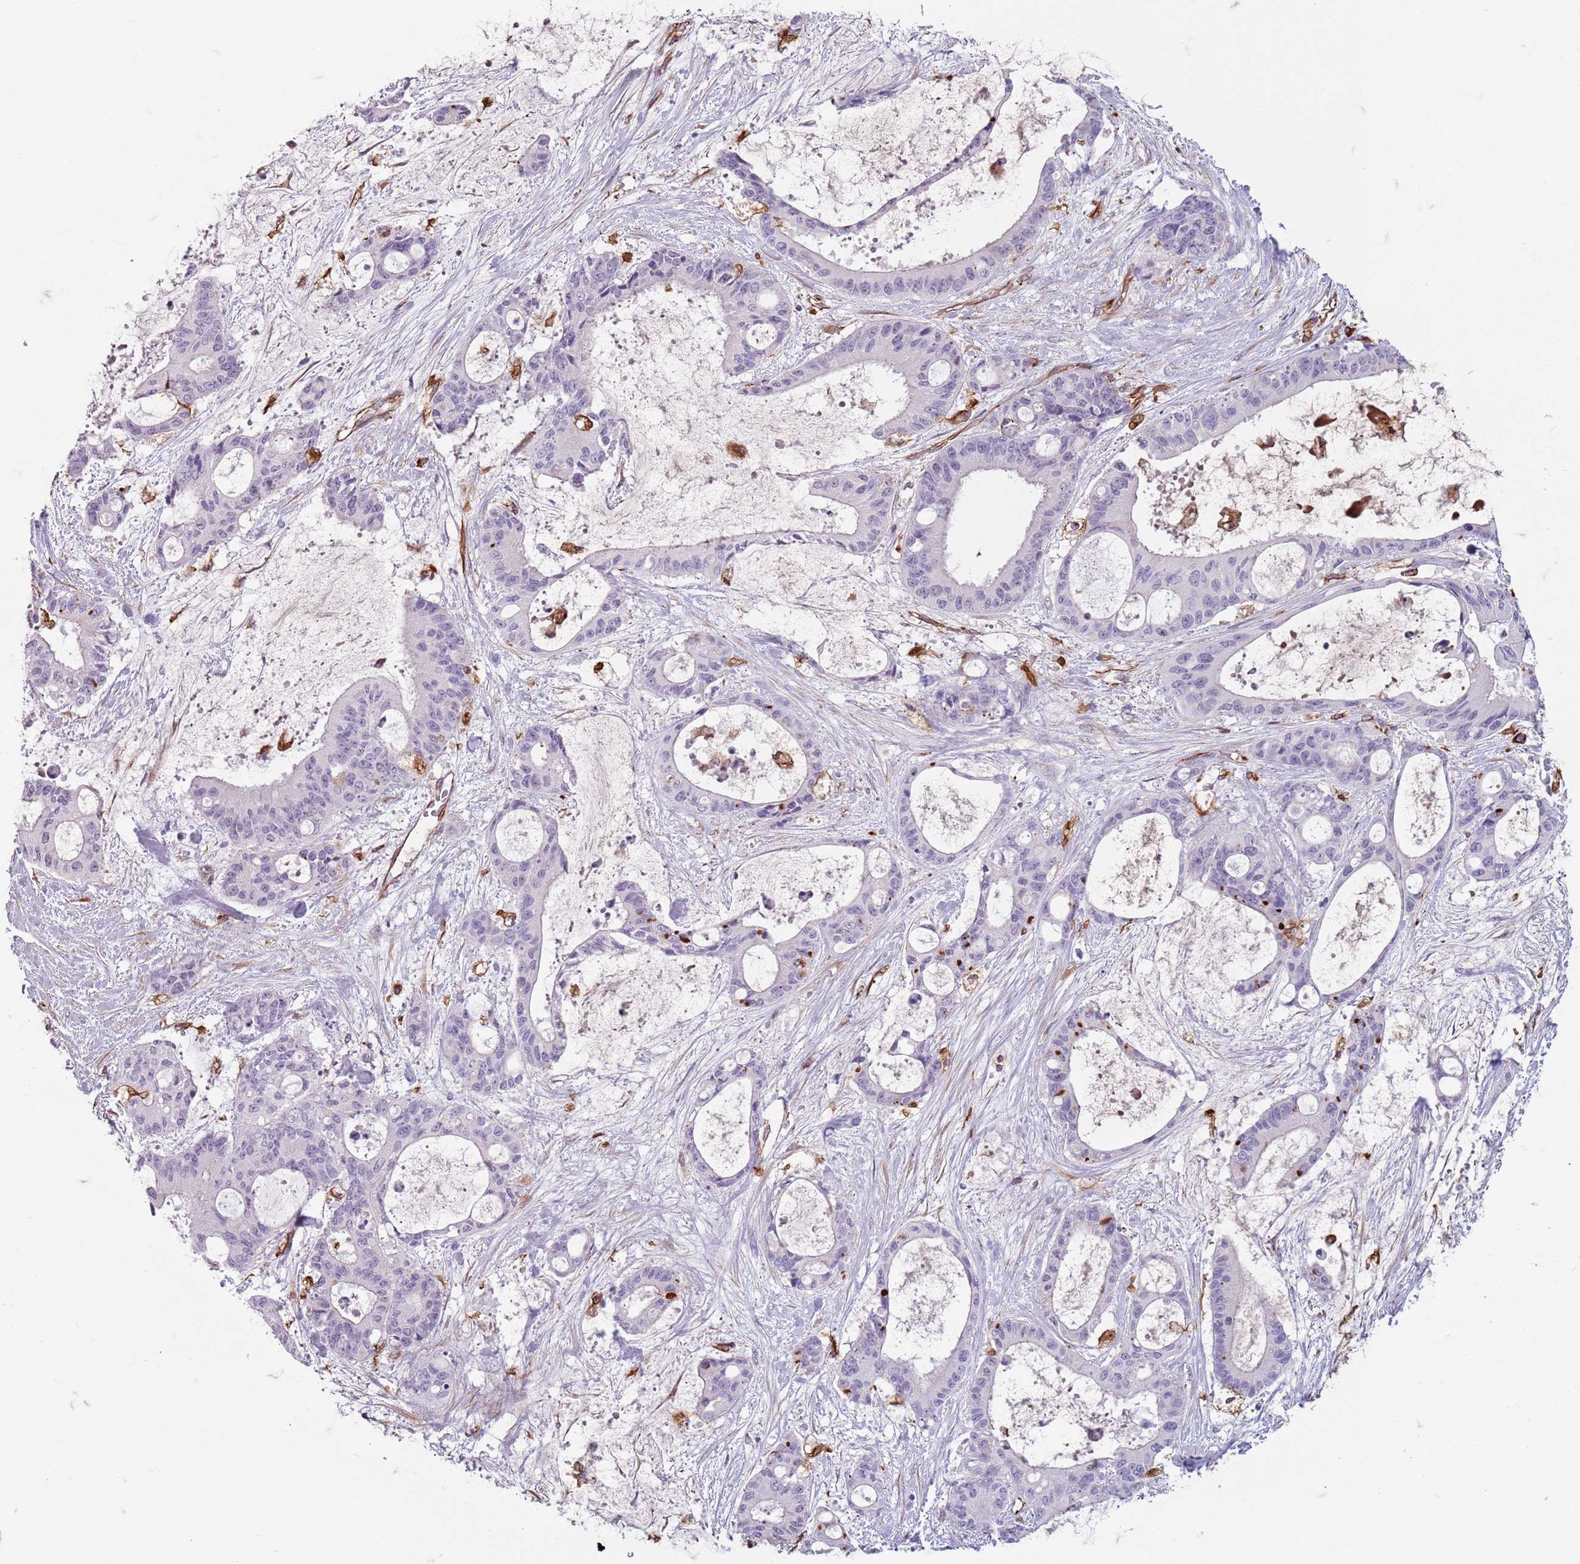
{"staining": {"intensity": "negative", "quantity": "none", "location": "none"}, "tissue": "liver cancer", "cell_type": "Tumor cells", "image_type": "cancer", "snomed": [{"axis": "morphology", "description": "Normal tissue, NOS"}, {"axis": "morphology", "description": "Cholangiocarcinoma"}, {"axis": "topography", "description": "Liver"}, {"axis": "topography", "description": "Peripheral nerve tissue"}], "caption": "This photomicrograph is of liver cholangiocarcinoma stained with immunohistochemistry (IHC) to label a protein in brown with the nuclei are counter-stained blue. There is no staining in tumor cells.", "gene": "TAS2R38", "patient": {"sex": "female", "age": 73}}